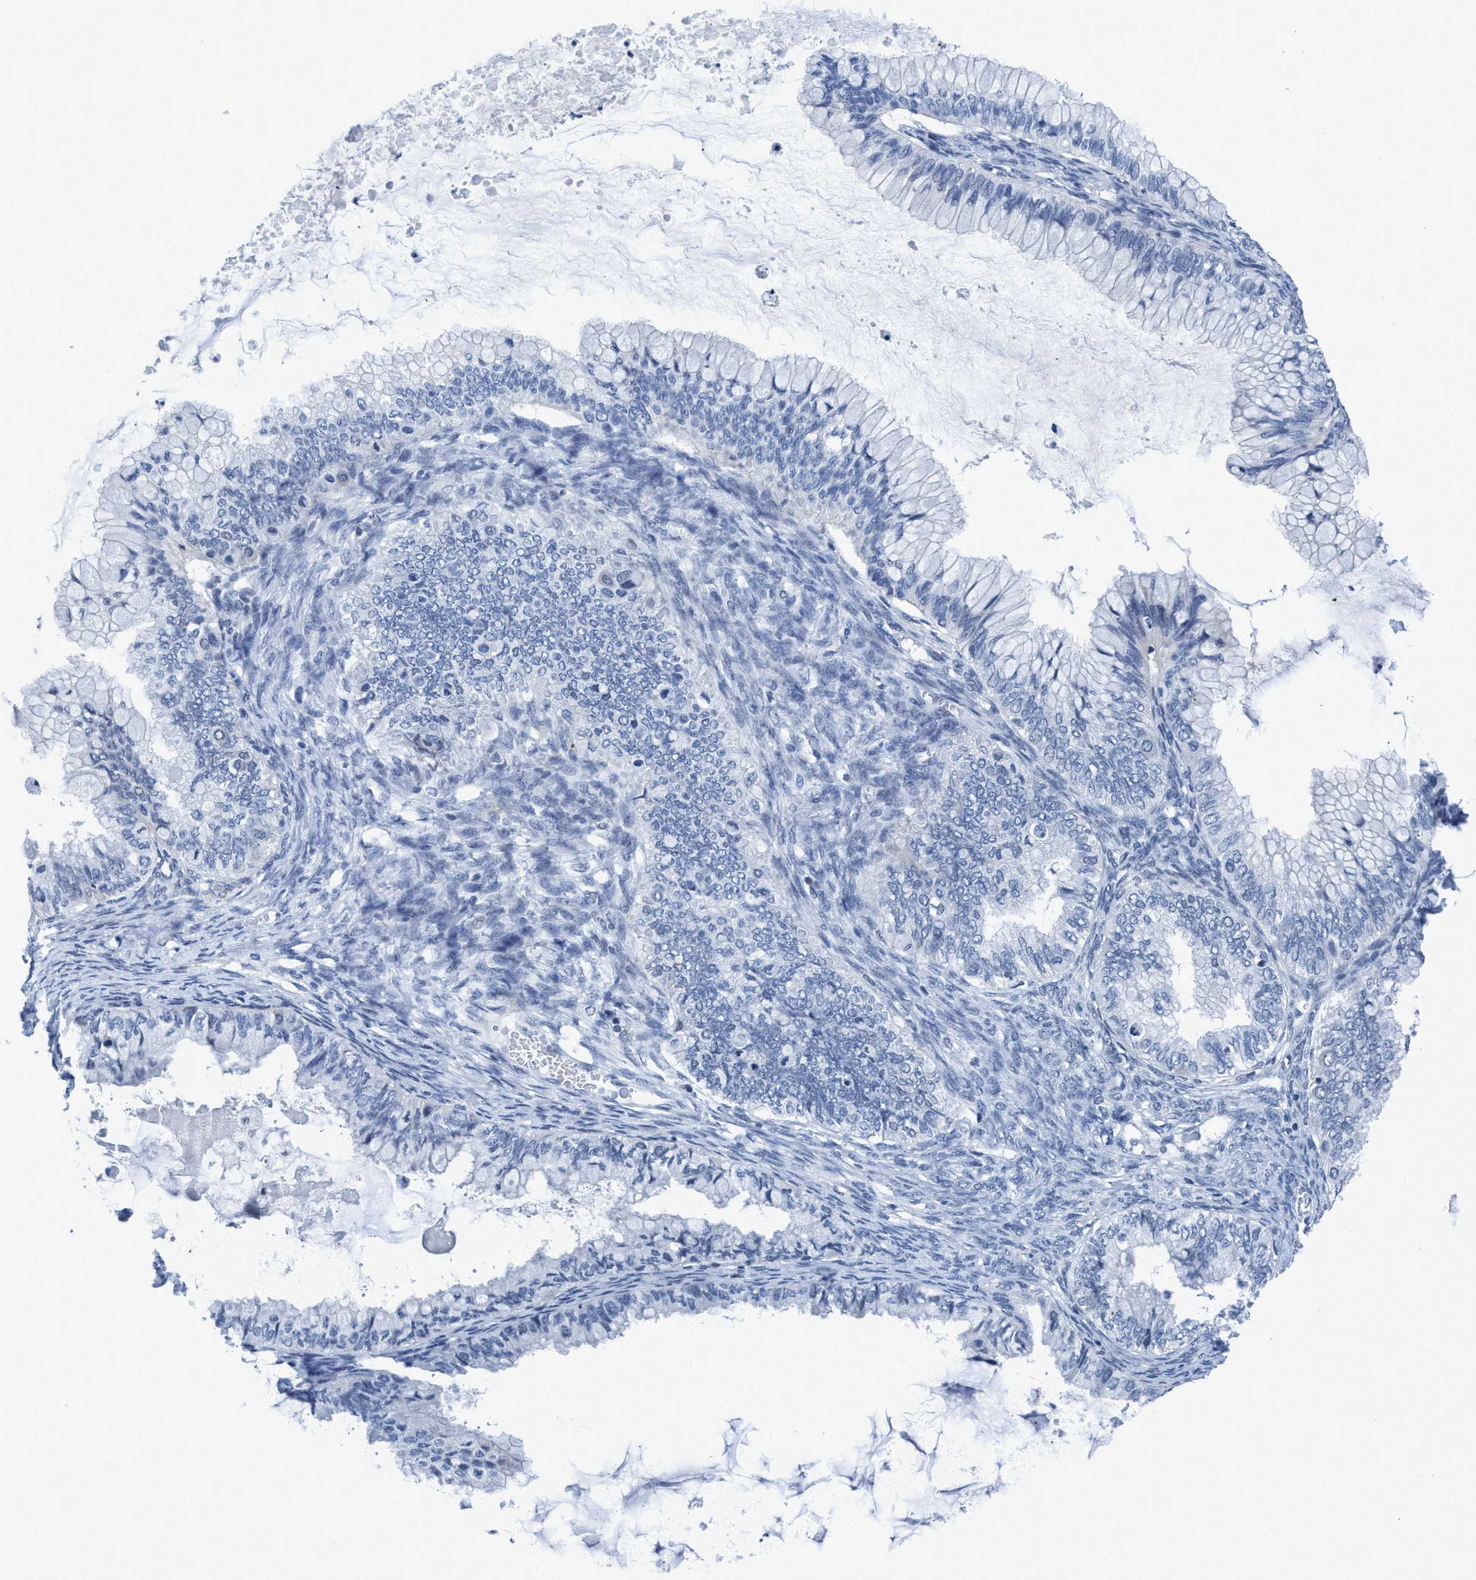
{"staining": {"intensity": "negative", "quantity": "none", "location": "none"}, "tissue": "ovarian cancer", "cell_type": "Tumor cells", "image_type": "cancer", "snomed": [{"axis": "morphology", "description": "Cystadenocarcinoma, mucinous, NOS"}, {"axis": "topography", "description": "Ovary"}], "caption": "Immunohistochemistry (IHC) photomicrograph of ovarian mucinous cystadenocarcinoma stained for a protein (brown), which demonstrates no staining in tumor cells.", "gene": "DNAI1", "patient": {"sex": "female", "age": 80}}